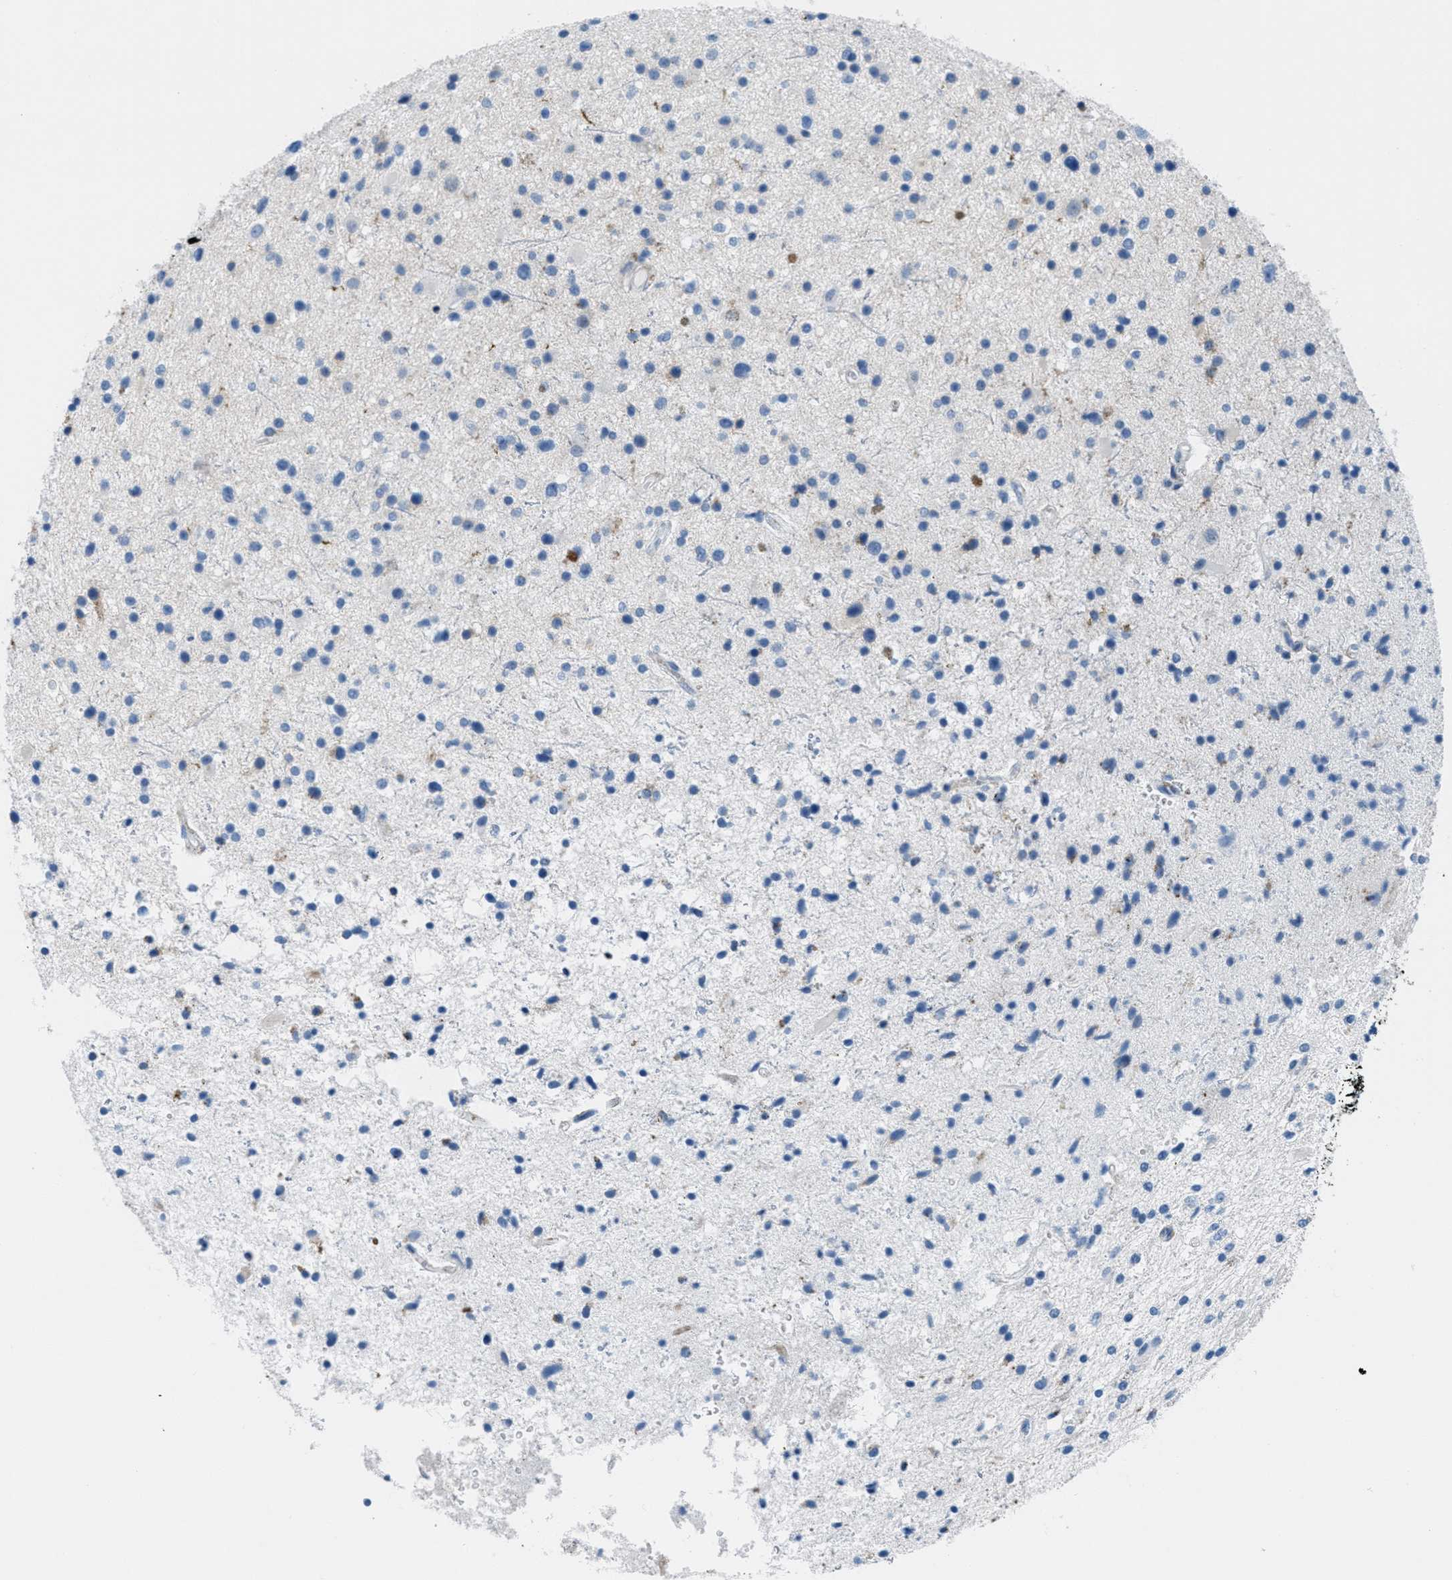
{"staining": {"intensity": "negative", "quantity": "none", "location": "none"}, "tissue": "glioma", "cell_type": "Tumor cells", "image_type": "cancer", "snomed": [{"axis": "morphology", "description": "Glioma, malignant, High grade"}, {"axis": "topography", "description": "Brain"}], "caption": "A high-resolution histopathology image shows immunohistochemistry staining of high-grade glioma (malignant), which shows no significant staining in tumor cells.", "gene": "MFSD13A", "patient": {"sex": "male", "age": 33}}